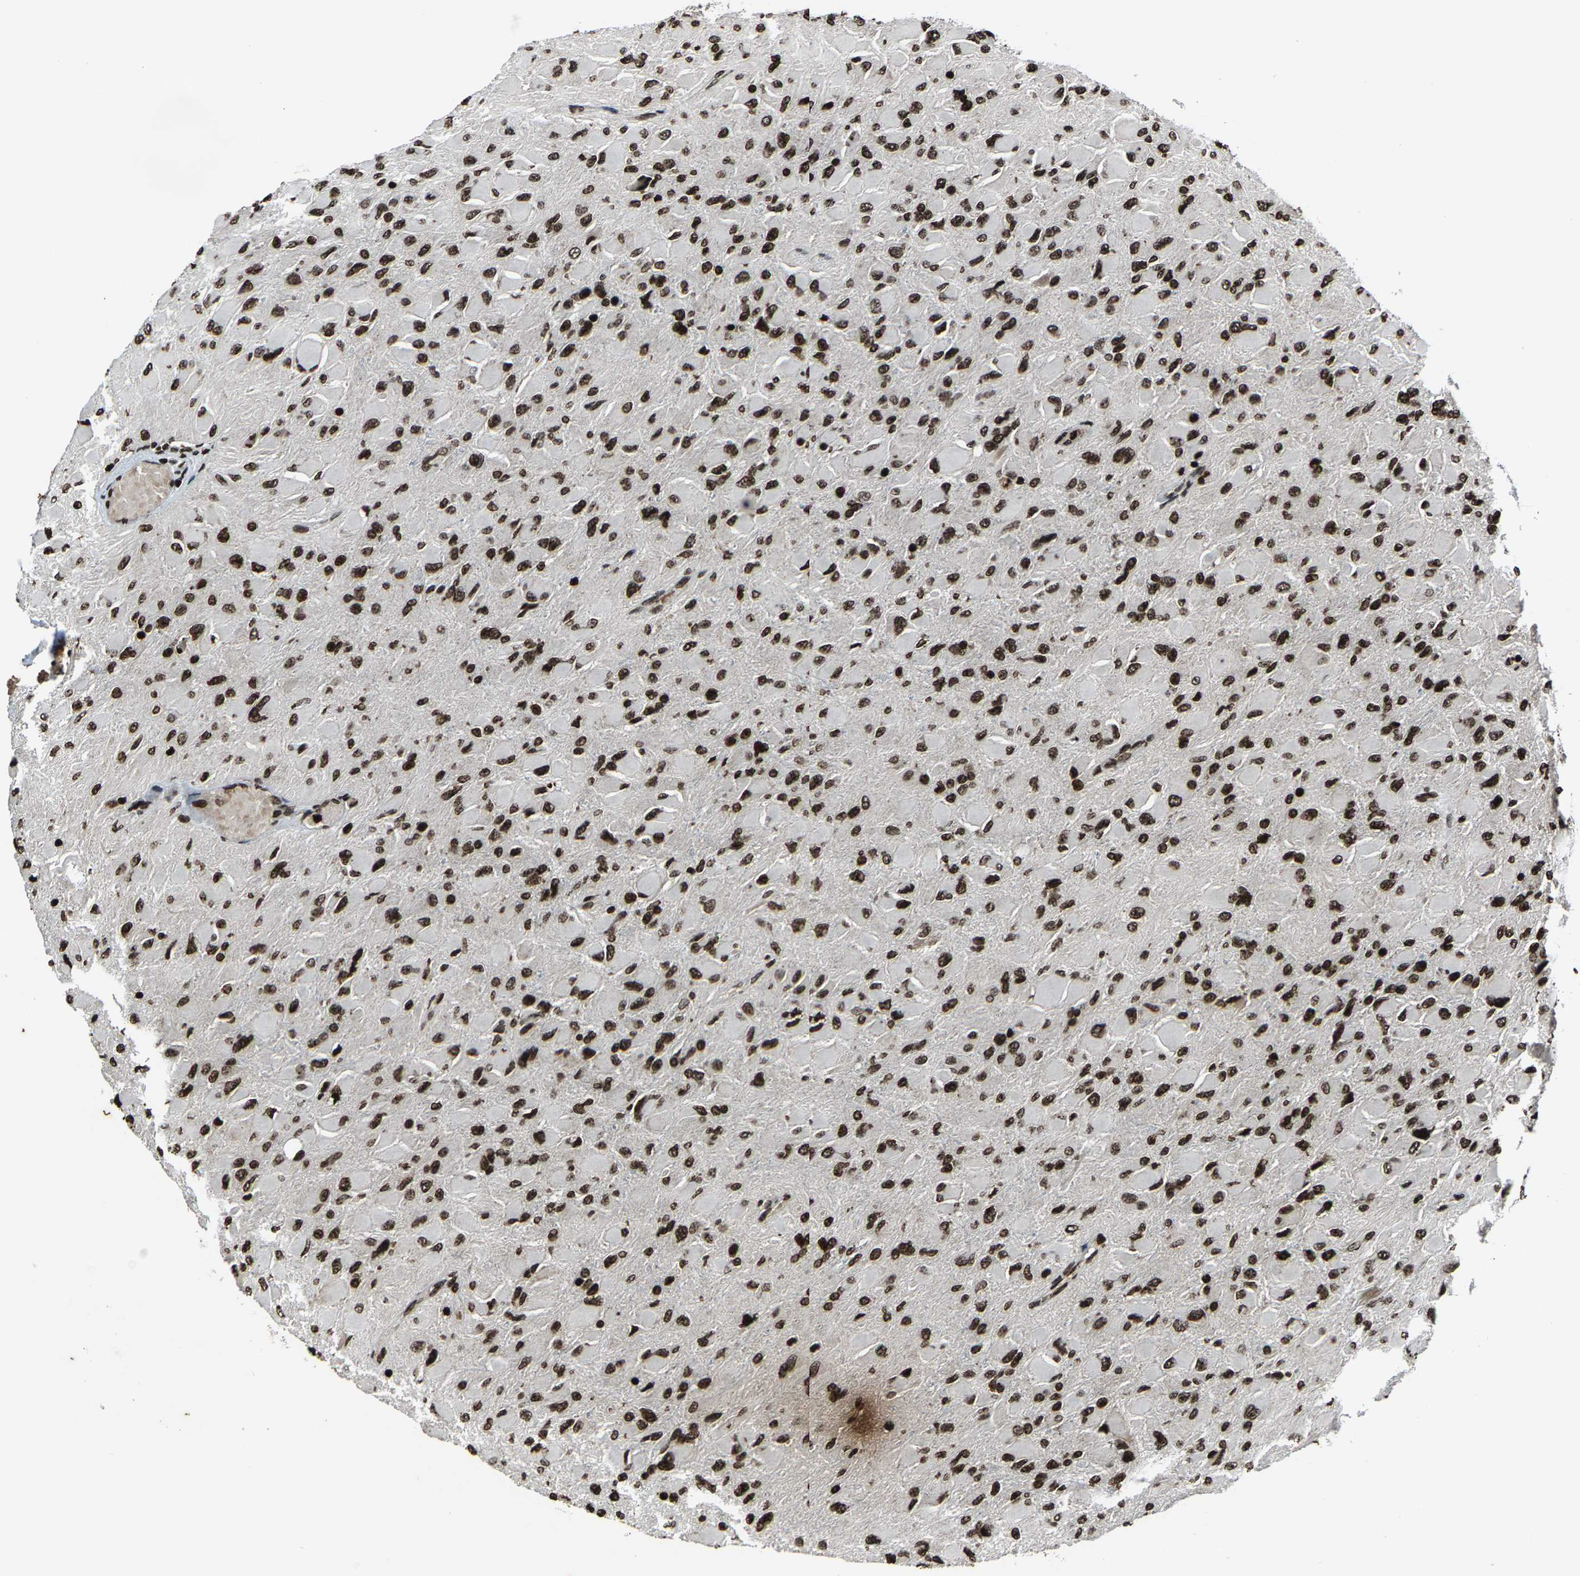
{"staining": {"intensity": "strong", "quantity": ">75%", "location": "nuclear"}, "tissue": "glioma", "cell_type": "Tumor cells", "image_type": "cancer", "snomed": [{"axis": "morphology", "description": "Glioma, malignant, High grade"}, {"axis": "topography", "description": "Cerebral cortex"}], "caption": "High-magnification brightfield microscopy of glioma stained with DAB (3,3'-diaminobenzidine) (brown) and counterstained with hematoxylin (blue). tumor cells exhibit strong nuclear expression is appreciated in approximately>75% of cells.", "gene": "H4C1", "patient": {"sex": "female", "age": 36}}